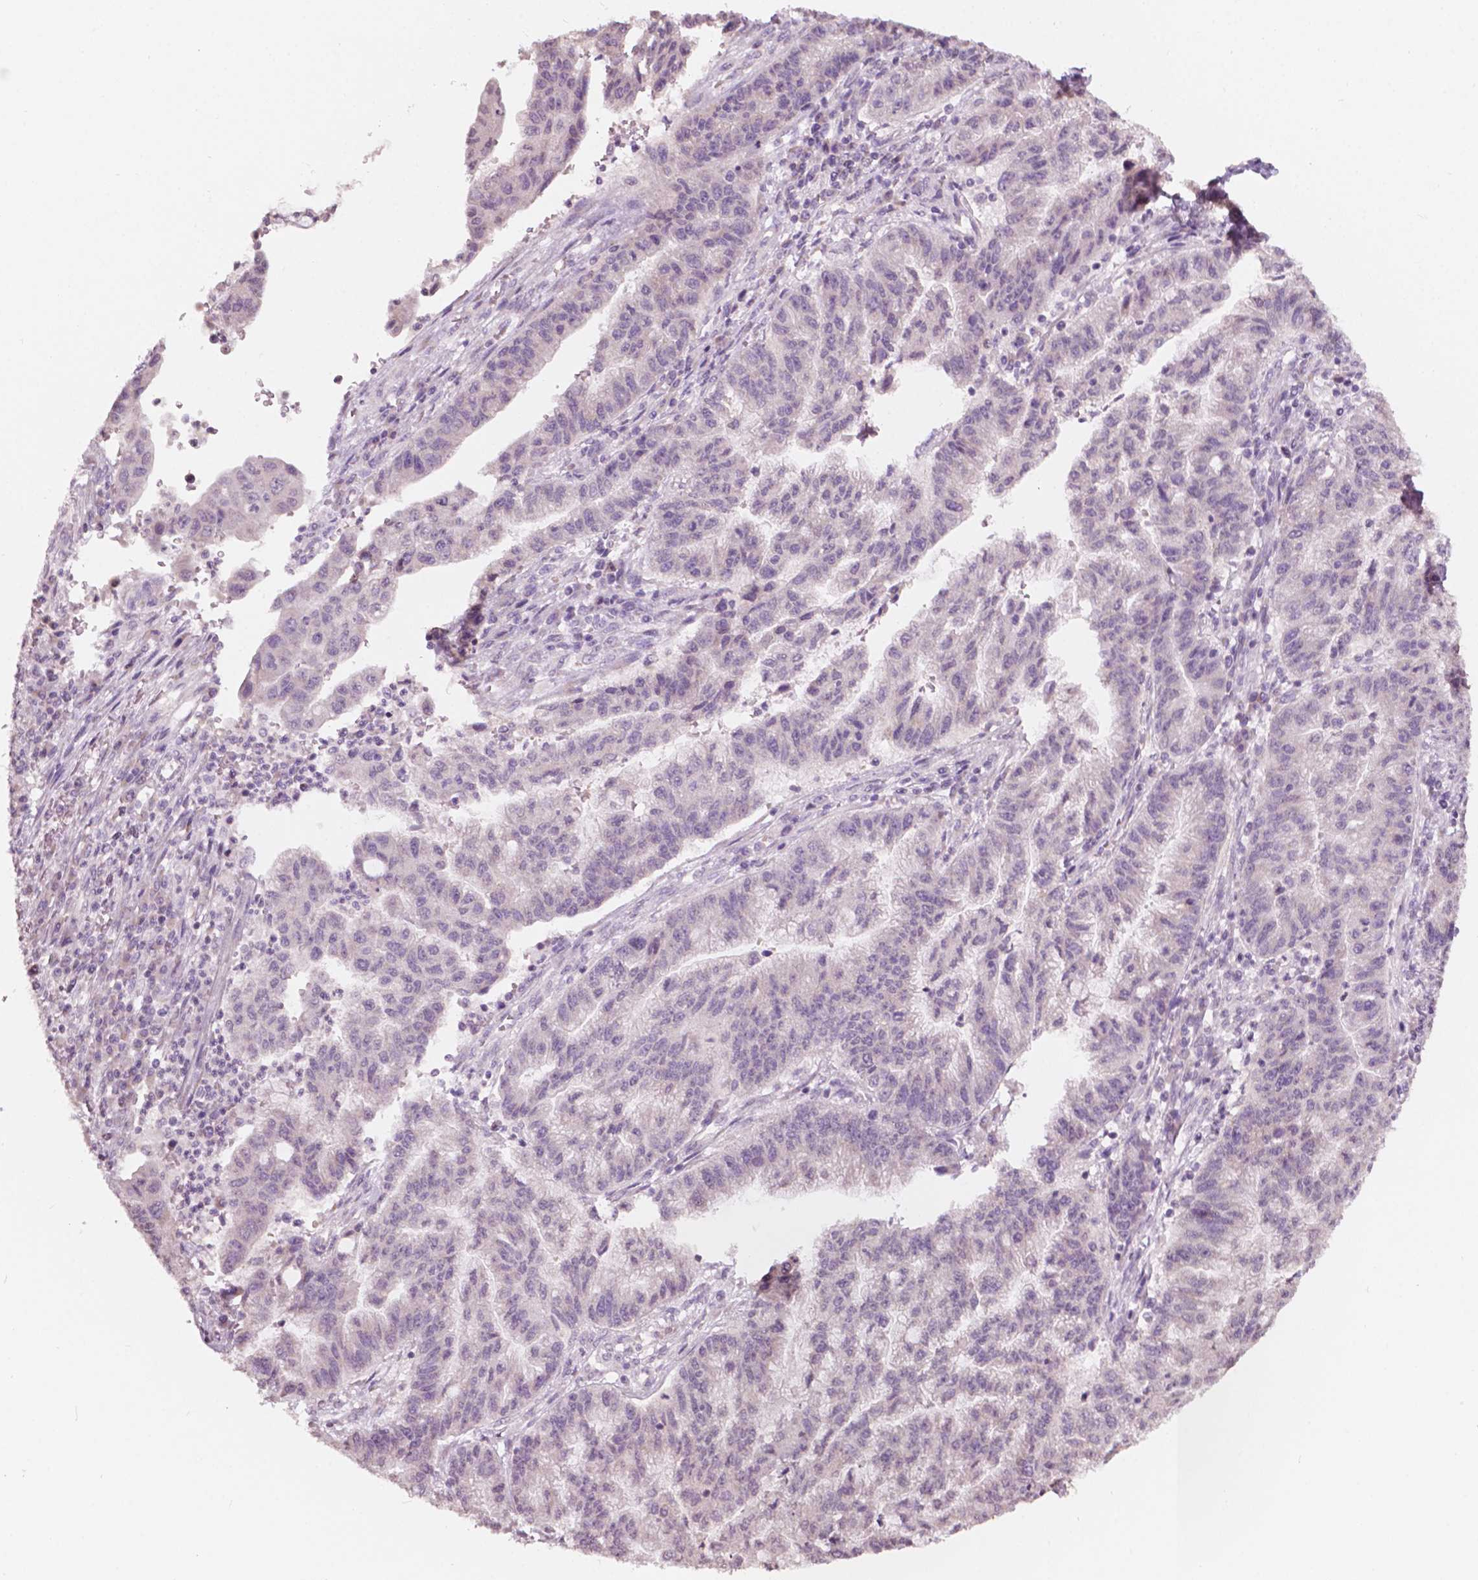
{"staining": {"intensity": "negative", "quantity": "none", "location": "none"}, "tissue": "stomach cancer", "cell_type": "Tumor cells", "image_type": "cancer", "snomed": [{"axis": "morphology", "description": "Adenocarcinoma, NOS"}, {"axis": "topography", "description": "Stomach"}], "caption": "This is a photomicrograph of IHC staining of stomach cancer, which shows no positivity in tumor cells. (Stains: DAB immunohistochemistry with hematoxylin counter stain, Microscopy: brightfield microscopy at high magnification).", "gene": "NOS1AP", "patient": {"sex": "male", "age": 83}}